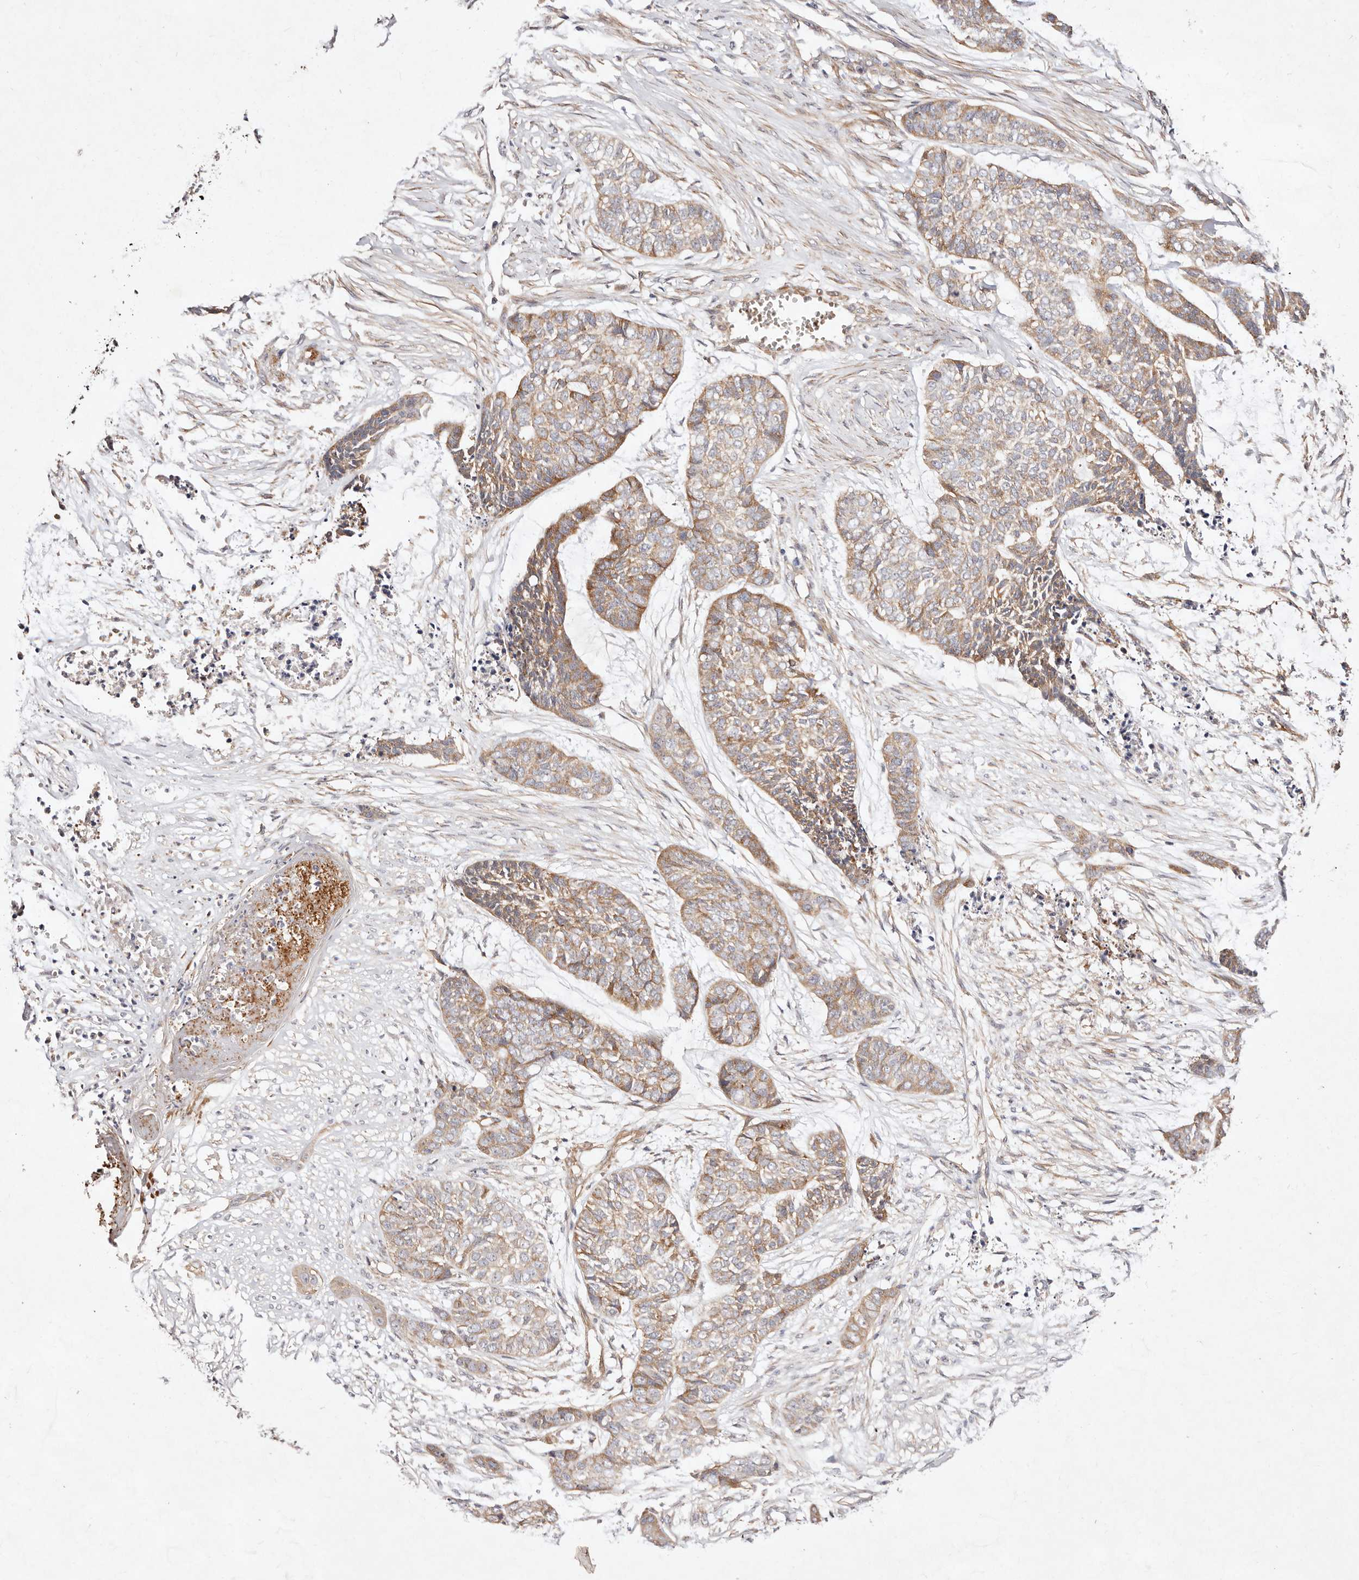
{"staining": {"intensity": "moderate", "quantity": "25%-75%", "location": "cytoplasmic/membranous"}, "tissue": "skin cancer", "cell_type": "Tumor cells", "image_type": "cancer", "snomed": [{"axis": "morphology", "description": "Basal cell carcinoma"}, {"axis": "topography", "description": "Skin"}], "caption": "A brown stain shows moderate cytoplasmic/membranous staining of a protein in skin basal cell carcinoma tumor cells. (DAB (3,3'-diaminobenzidine) IHC, brown staining for protein, blue staining for nuclei).", "gene": "MTMR11", "patient": {"sex": "female", "age": 64}}